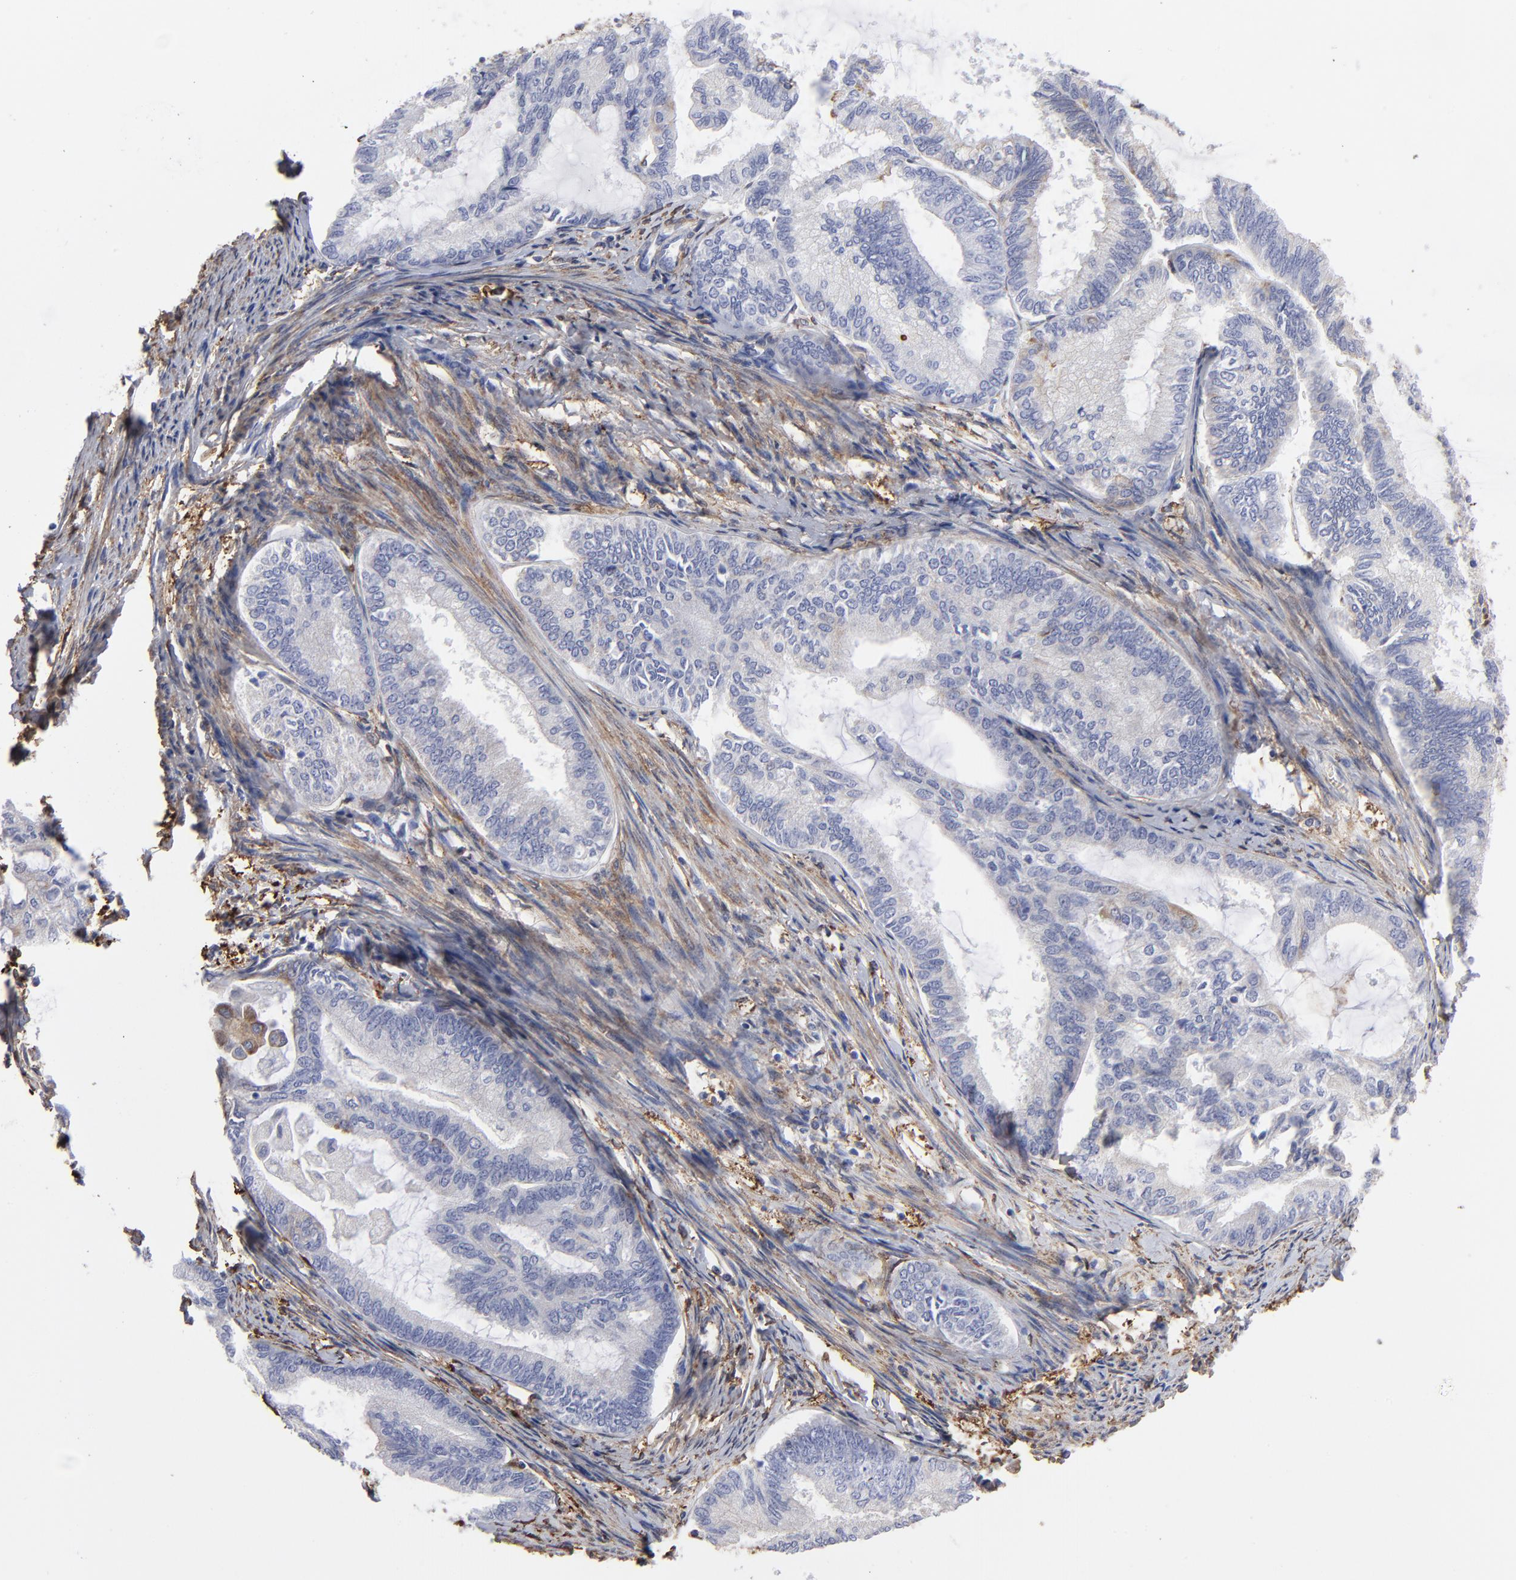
{"staining": {"intensity": "negative", "quantity": "none", "location": "none"}, "tissue": "endometrial cancer", "cell_type": "Tumor cells", "image_type": "cancer", "snomed": [{"axis": "morphology", "description": "Adenocarcinoma, NOS"}, {"axis": "topography", "description": "Endometrium"}], "caption": "Human endometrial adenocarcinoma stained for a protein using immunohistochemistry reveals no staining in tumor cells.", "gene": "CILP", "patient": {"sex": "female", "age": 86}}